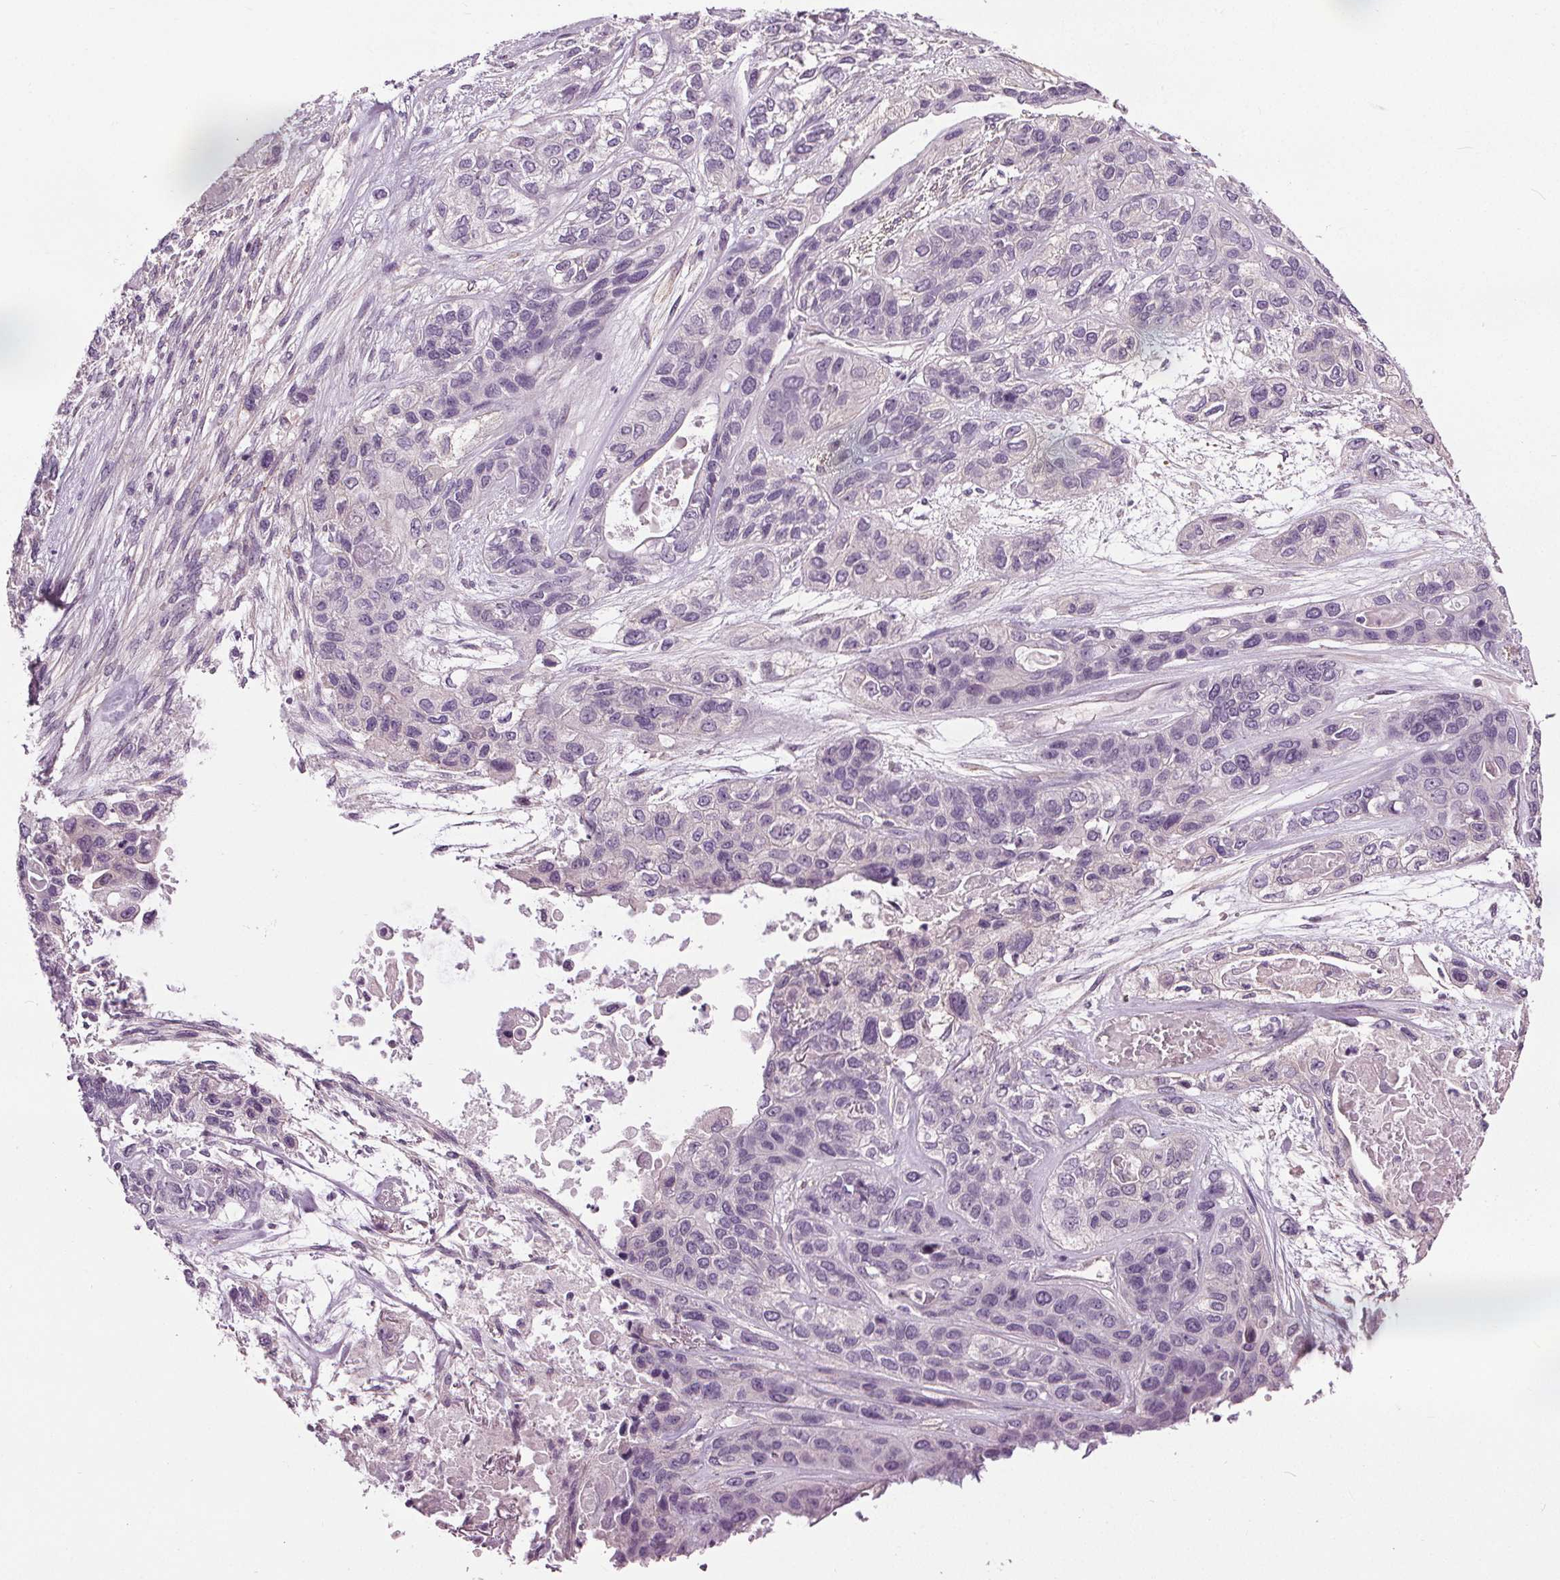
{"staining": {"intensity": "negative", "quantity": "none", "location": "none"}, "tissue": "lung cancer", "cell_type": "Tumor cells", "image_type": "cancer", "snomed": [{"axis": "morphology", "description": "Squamous cell carcinoma, NOS"}, {"axis": "topography", "description": "Lung"}], "caption": "Protein analysis of lung cancer (squamous cell carcinoma) exhibits no significant staining in tumor cells.", "gene": "RASA1", "patient": {"sex": "female", "age": 70}}